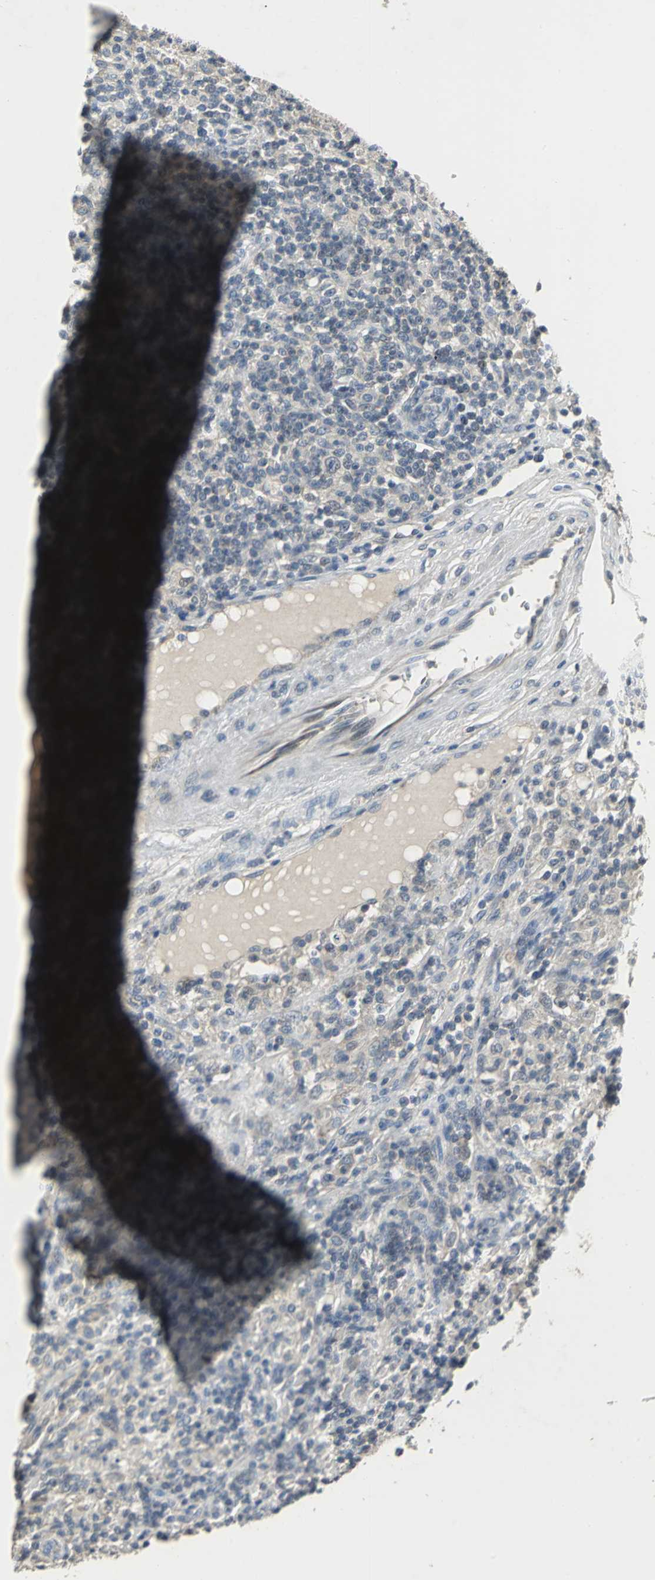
{"staining": {"intensity": "weak", "quantity": "<25%", "location": "cytoplasmic/membranous"}, "tissue": "lymphoma", "cell_type": "Tumor cells", "image_type": "cancer", "snomed": [{"axis": "morphology", "description": "Hodgkin's disease, NOS"}, {"axis": "topography", "description": "Lymph node"}], "caption": "Tumor cells are negative for brown protein staining in Hodgkin's disease.", "gene": "JADE3", "patient": {"sex": "male", "age": 70}}